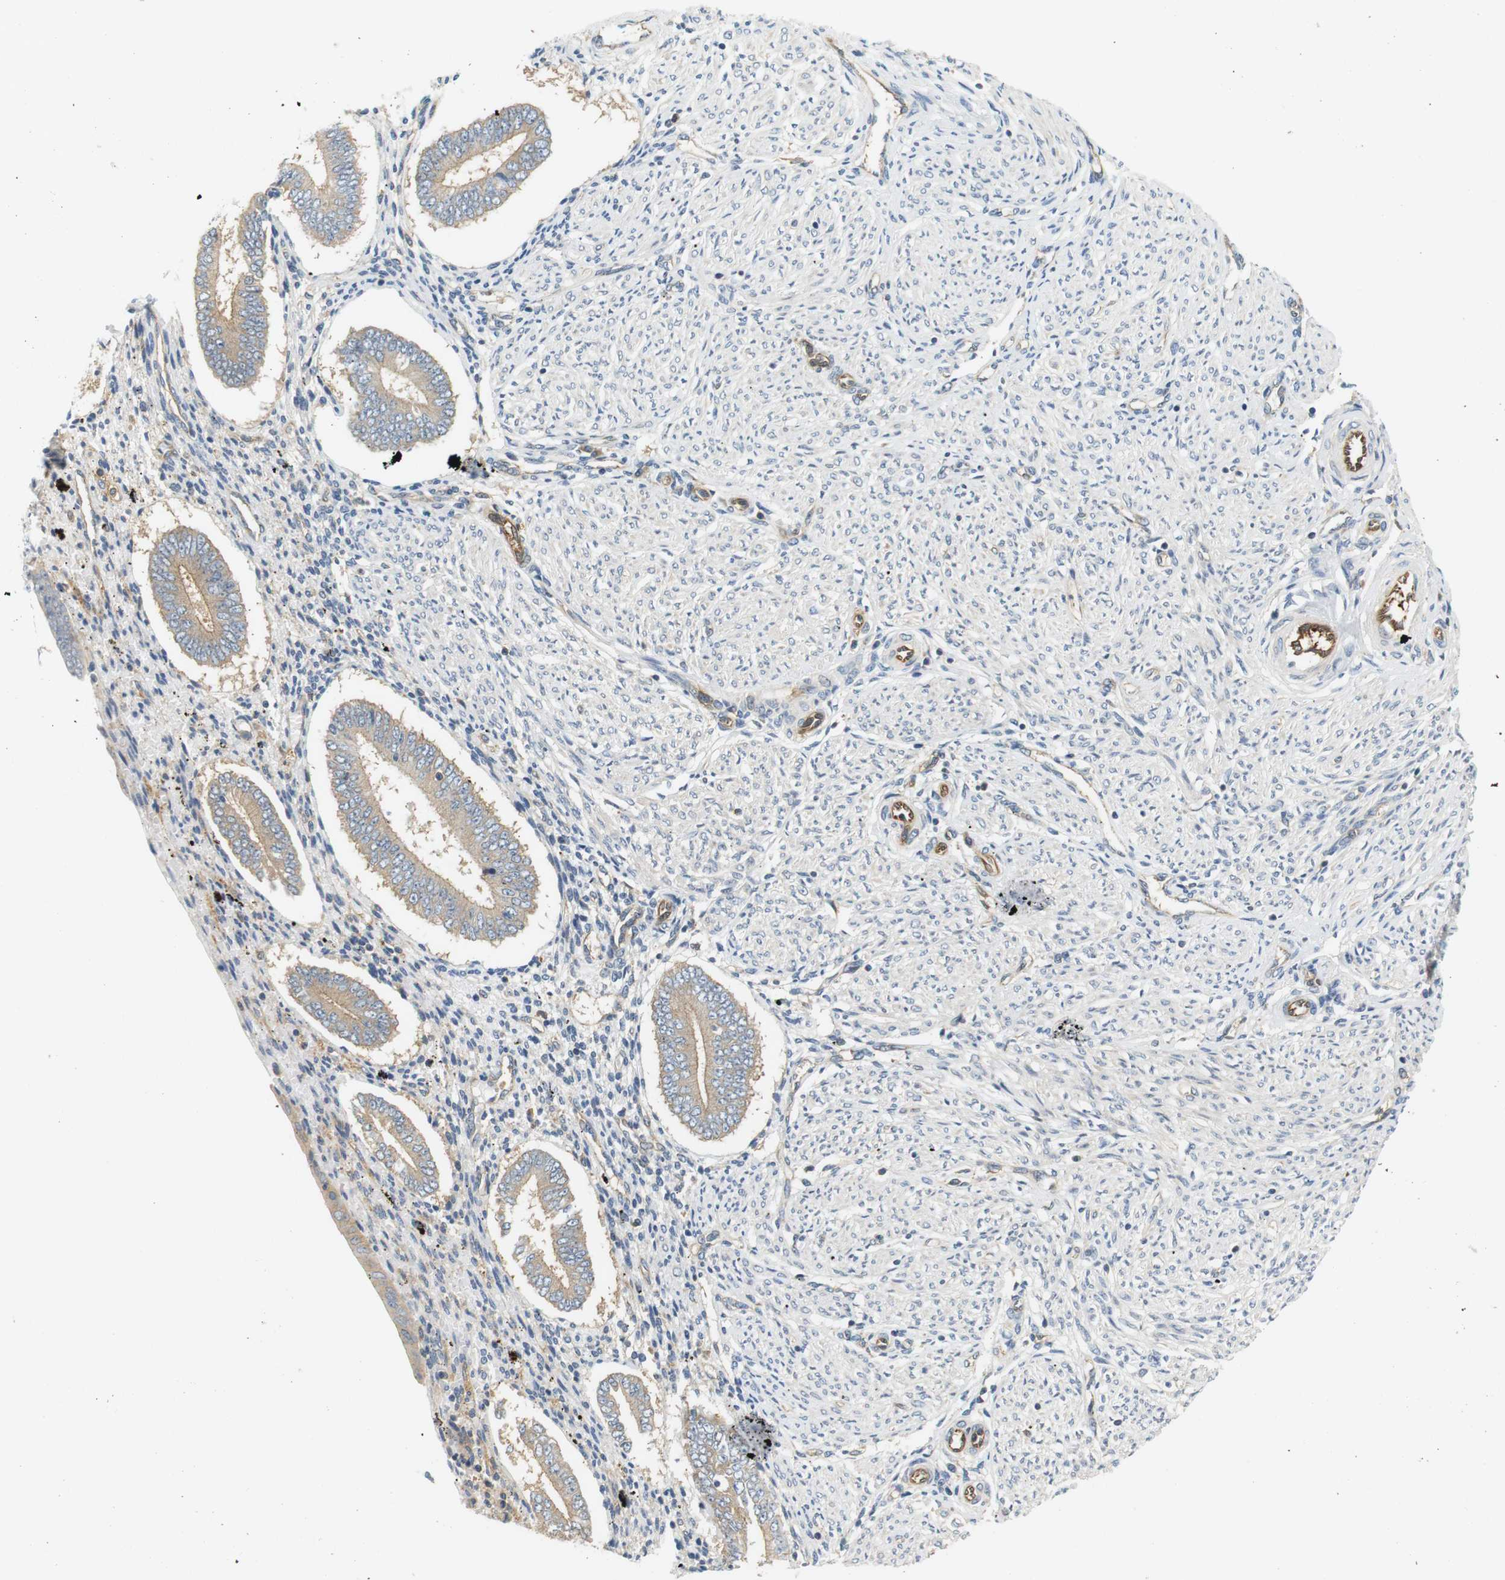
{"staining": {"intensity": "weak", "quantity": "<25%", "location": "cytoplasmic/membranous"}, "tissue": "endometrium", "cell_type": "Cells in endometrial stroma", "image_type": "normal", "snomed": [{"axis": "morphology", "description": "Normal tissue, NOS"}, {"axis": "topography", "description": "Endometrium"}], "caption": "The image demonstrates no staining of cells in endometrial stroma in unremarkable endometrium.", "gene": "SH3GLB1", "patient": {"sex": "female", "age": 42}}